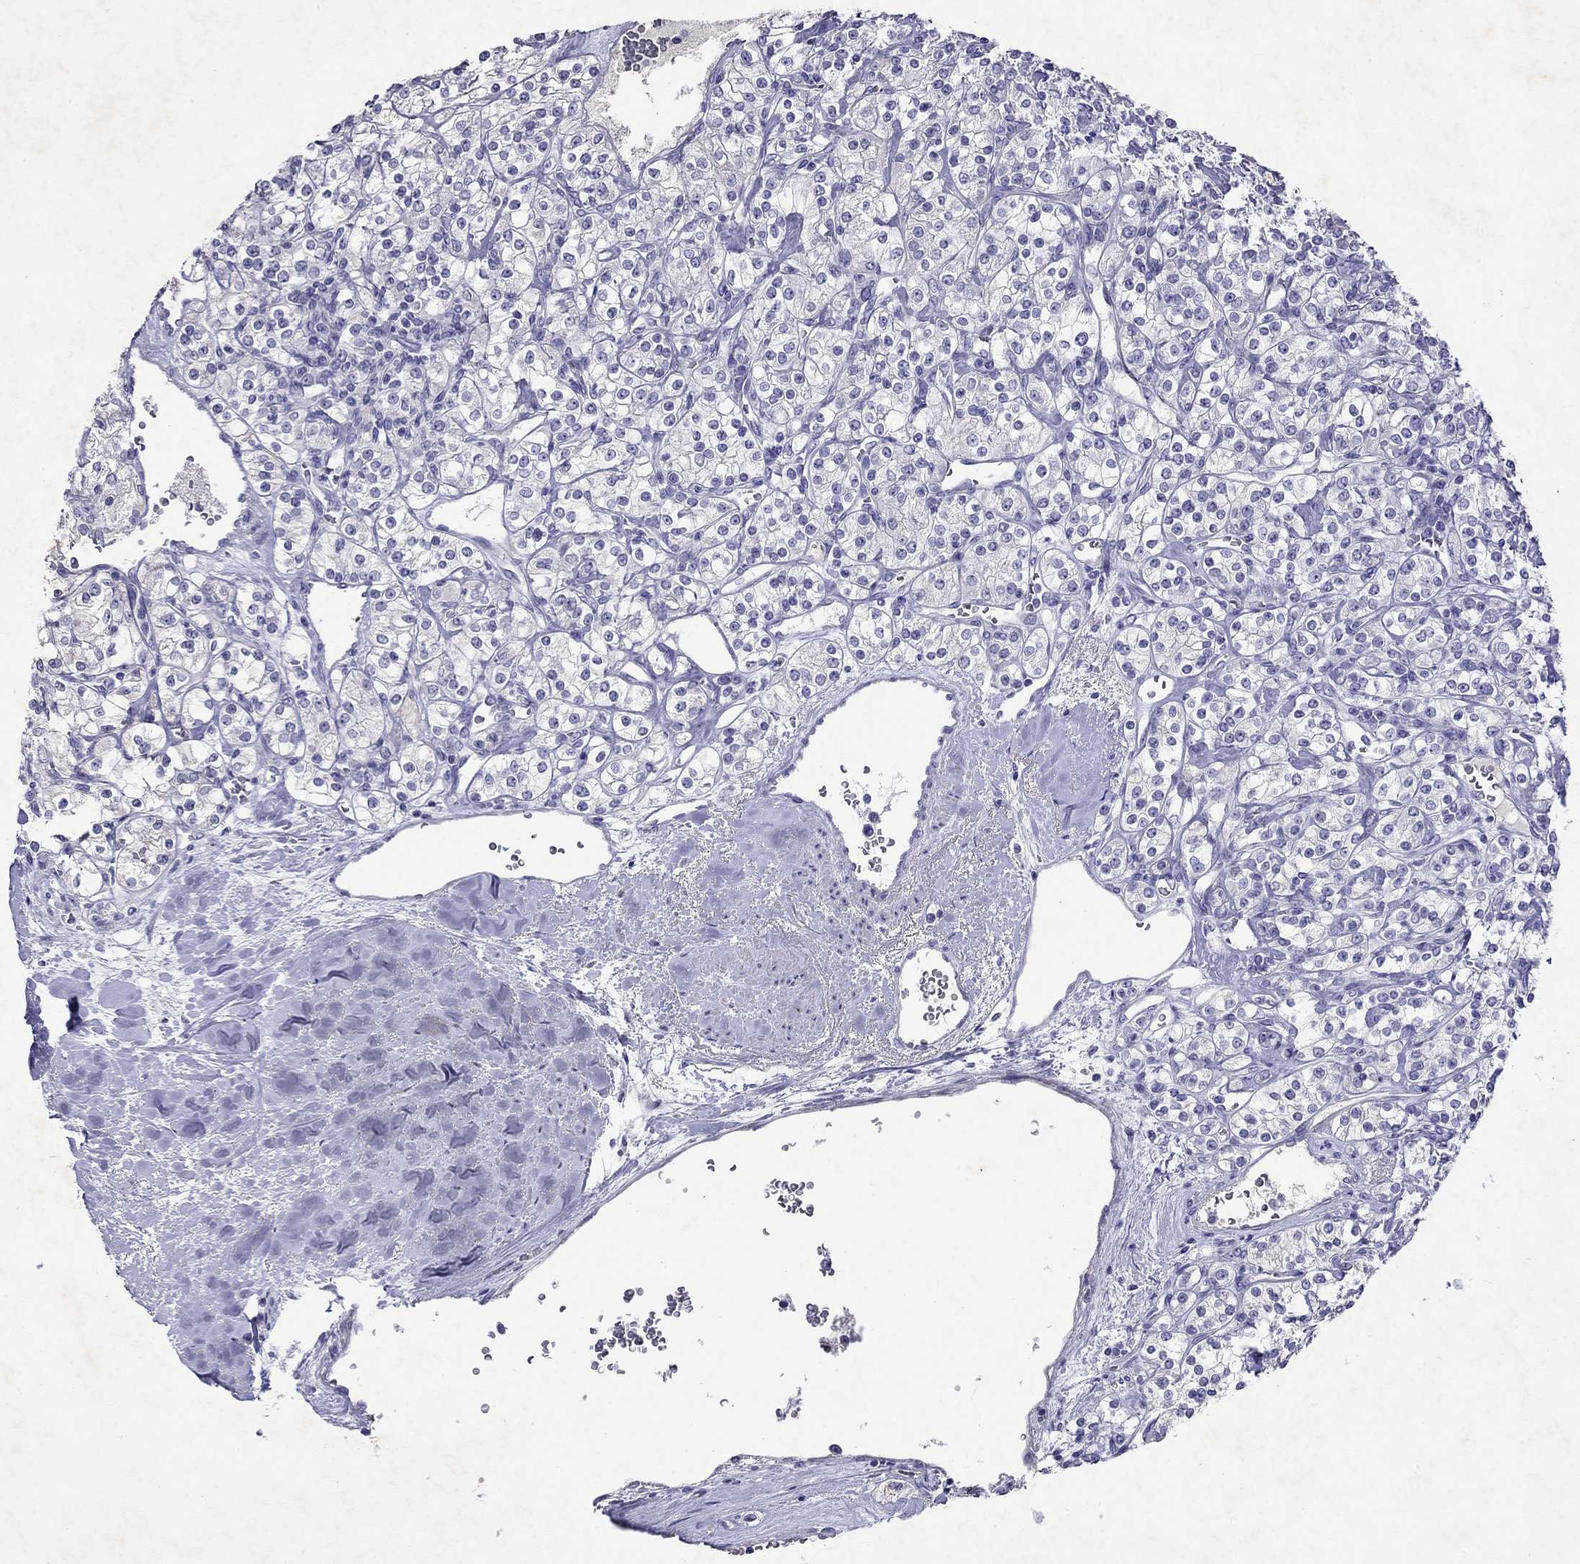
{"staining": {"intensity": "negative", "quantity": "none", "location": "none"}, "tissue": "renal cancer", "cell_type": "Tumor cells", "image_type": "cancer", "snomed": [{"axis": "morphology", "description": "Adenocarcinoma, NOS"}, {"axis": "topography", "description": "Kidney"}], "caption": "Photomicrograph shows no significant protein staining in tumor cells of renal cancer. The staining was performed using DAB to visualize the protein expression in brown, while the nuclei were stained in blue with hematoxylin (Magnification: 20x).", "gene": "GNAT3", "patient": {"sex": "male", "age": 77}}